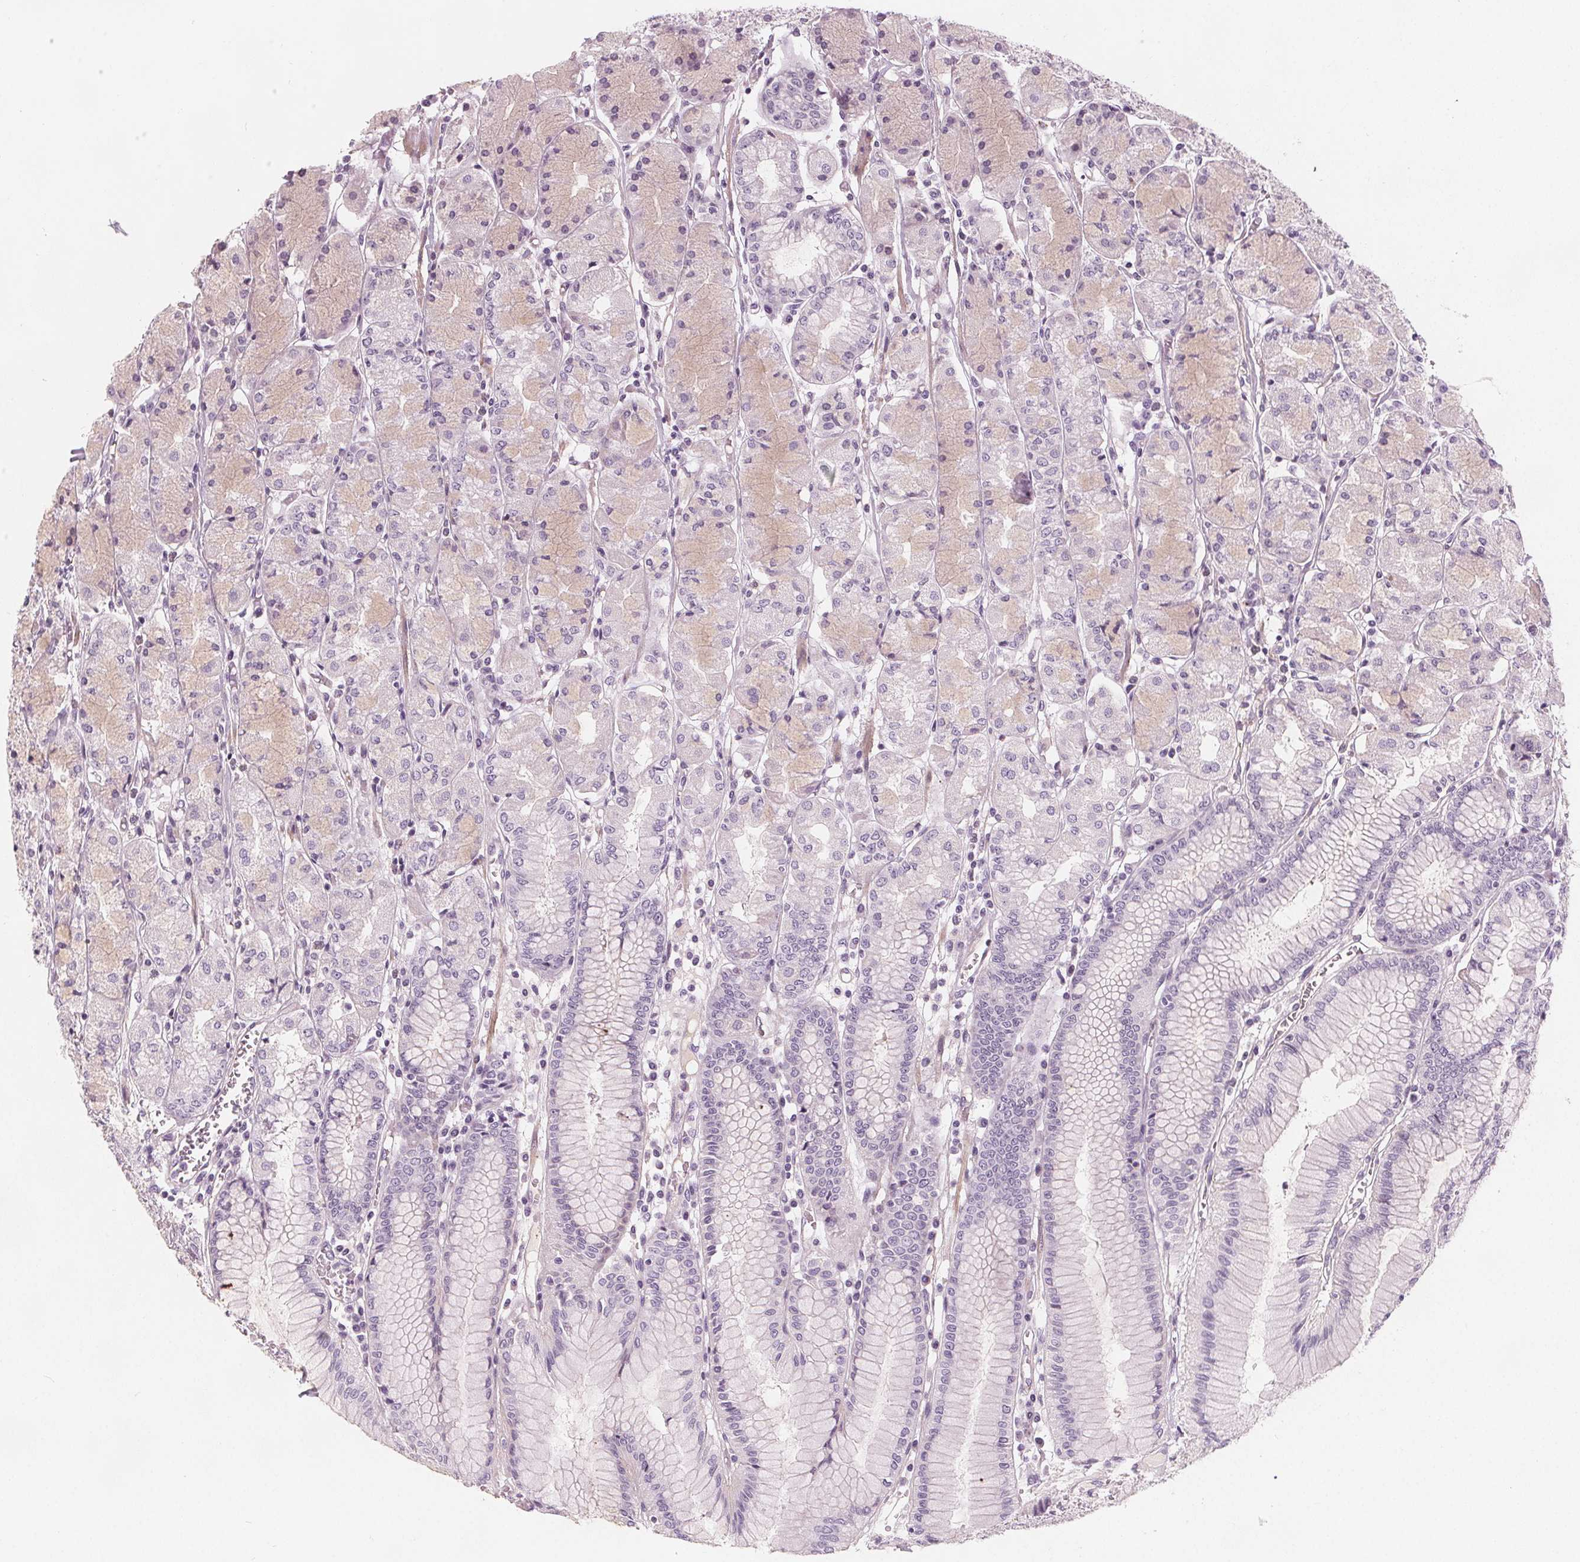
{"staining": {"intensity": "moderate", "quantity": "<25%", "location": "cytoplasmic/membranous"}, "tissue": "stomach", "cell_type": "Glandular cells", "image_type": "normal", "snomed": [{"axis": "morphology", "description": "Normal tissue, NOS"}, {"axis": "topography", "description": "Stomach, upper"}], "caption": "Moderate cytoplasmic/membranous positivity is identified in approximately <25% of glandular cells in benign stomach. The protein of interest is shown in brown color, while the nuclei are stained blue.", "gene": "SLC5A12", "patient": {"sex": "male", "age": 69}}